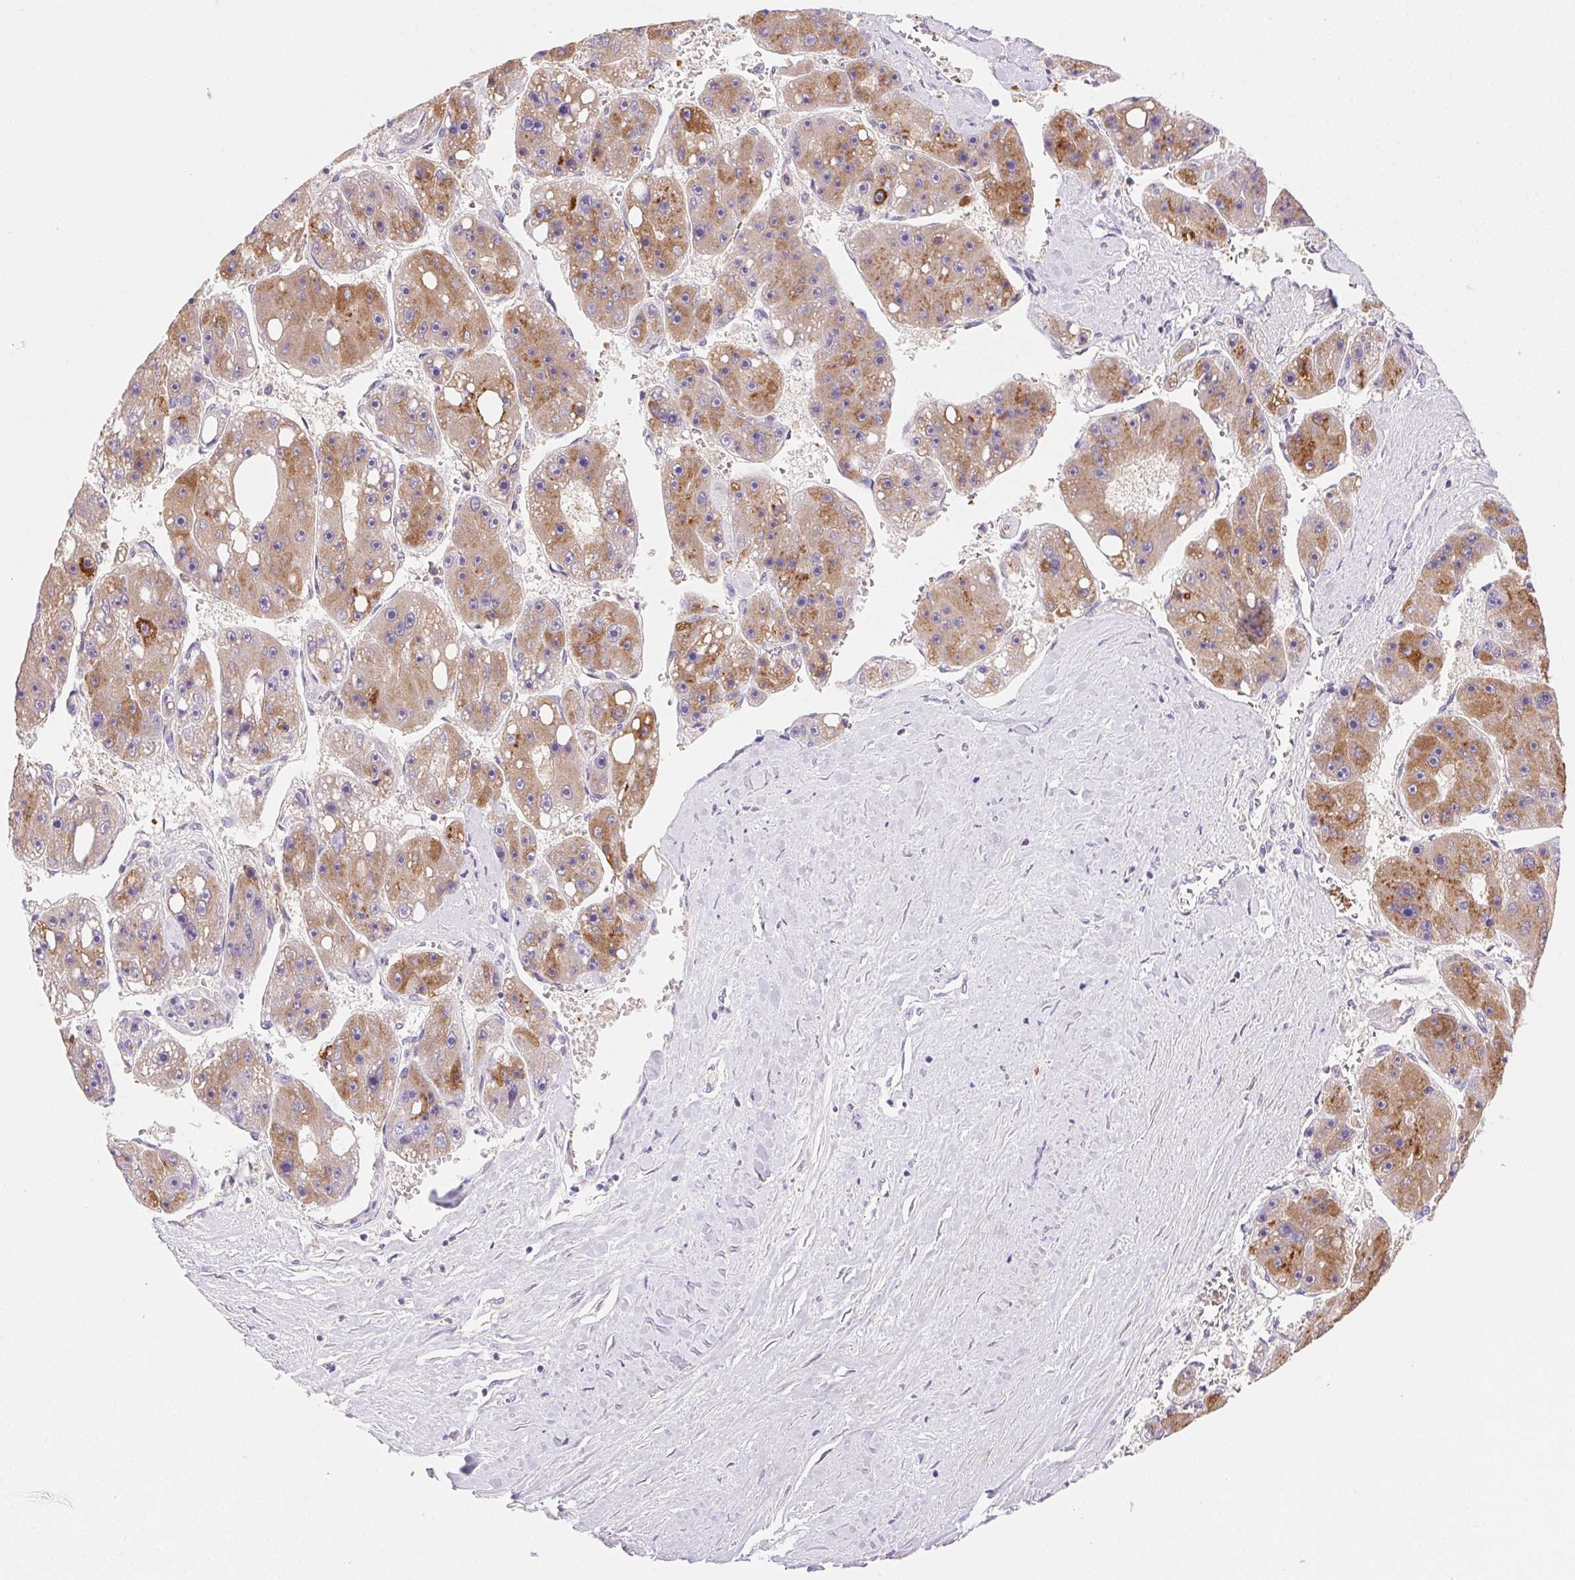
{"staining": {"intensity": "moderate", "quantity": ">75%", "location": "cytoplasmic/membranous"}, "tissue": "liver cancer", "cell_type": "Tumor cells", "image_type": "cancer", "snomed": [{"axis": "morphology", "description": "Carcinoma, Hepatocellular, NOS"}, {"axis": "topography", "description": "Liver"}], "caption": "IHC of liver cancer reveals medium levels of moderate cytoplasmic/membranous expression in approximately >75% of tumor cells.", "gene": "FGA", "patient": {"sex": "female", "age": 61}}